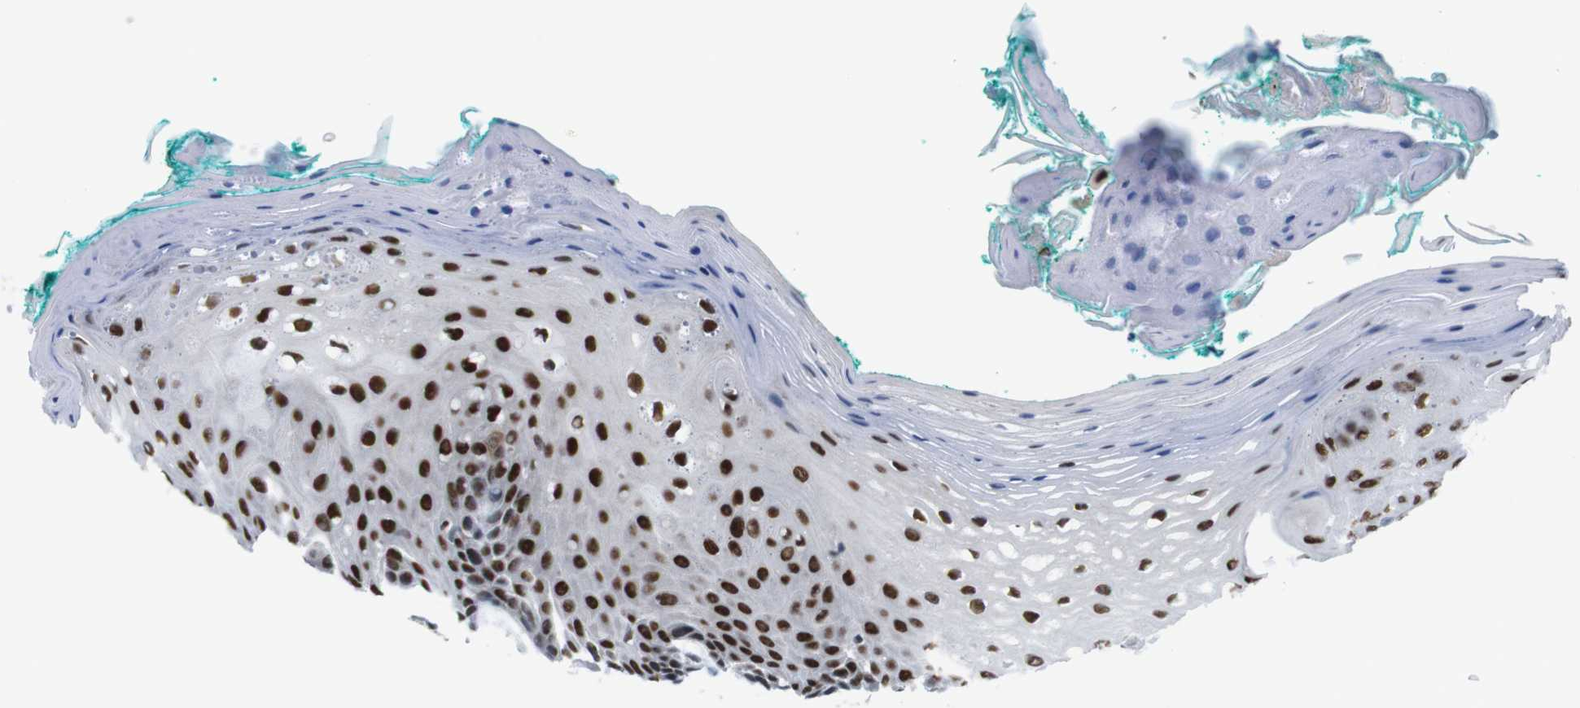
{"staining": {"intensity": "strong", "quantity": ">75%", "location": "nuclear"}, "tissue": "oral mucosa", "cell_type": "Squamous epithelial cells", "image_type": "normal", "snomed": [{"axis": "morphology", "description": "Normal tissue, NOS"}, {"axis": "topography", "description": "Skeletal muscle"}, {"axis": "topography", "description": "Oral tissue"}, {"axis": "topography", "description": "Peripheral nerve tissue"}], "caption": "Immunohistochemical staining of normal human oral mucosa displays strong nuclear protein expression in about >75% of squamous epithelial cells.", "gene": "PSME3", "patient": {"sex": "female", "age": 84}}